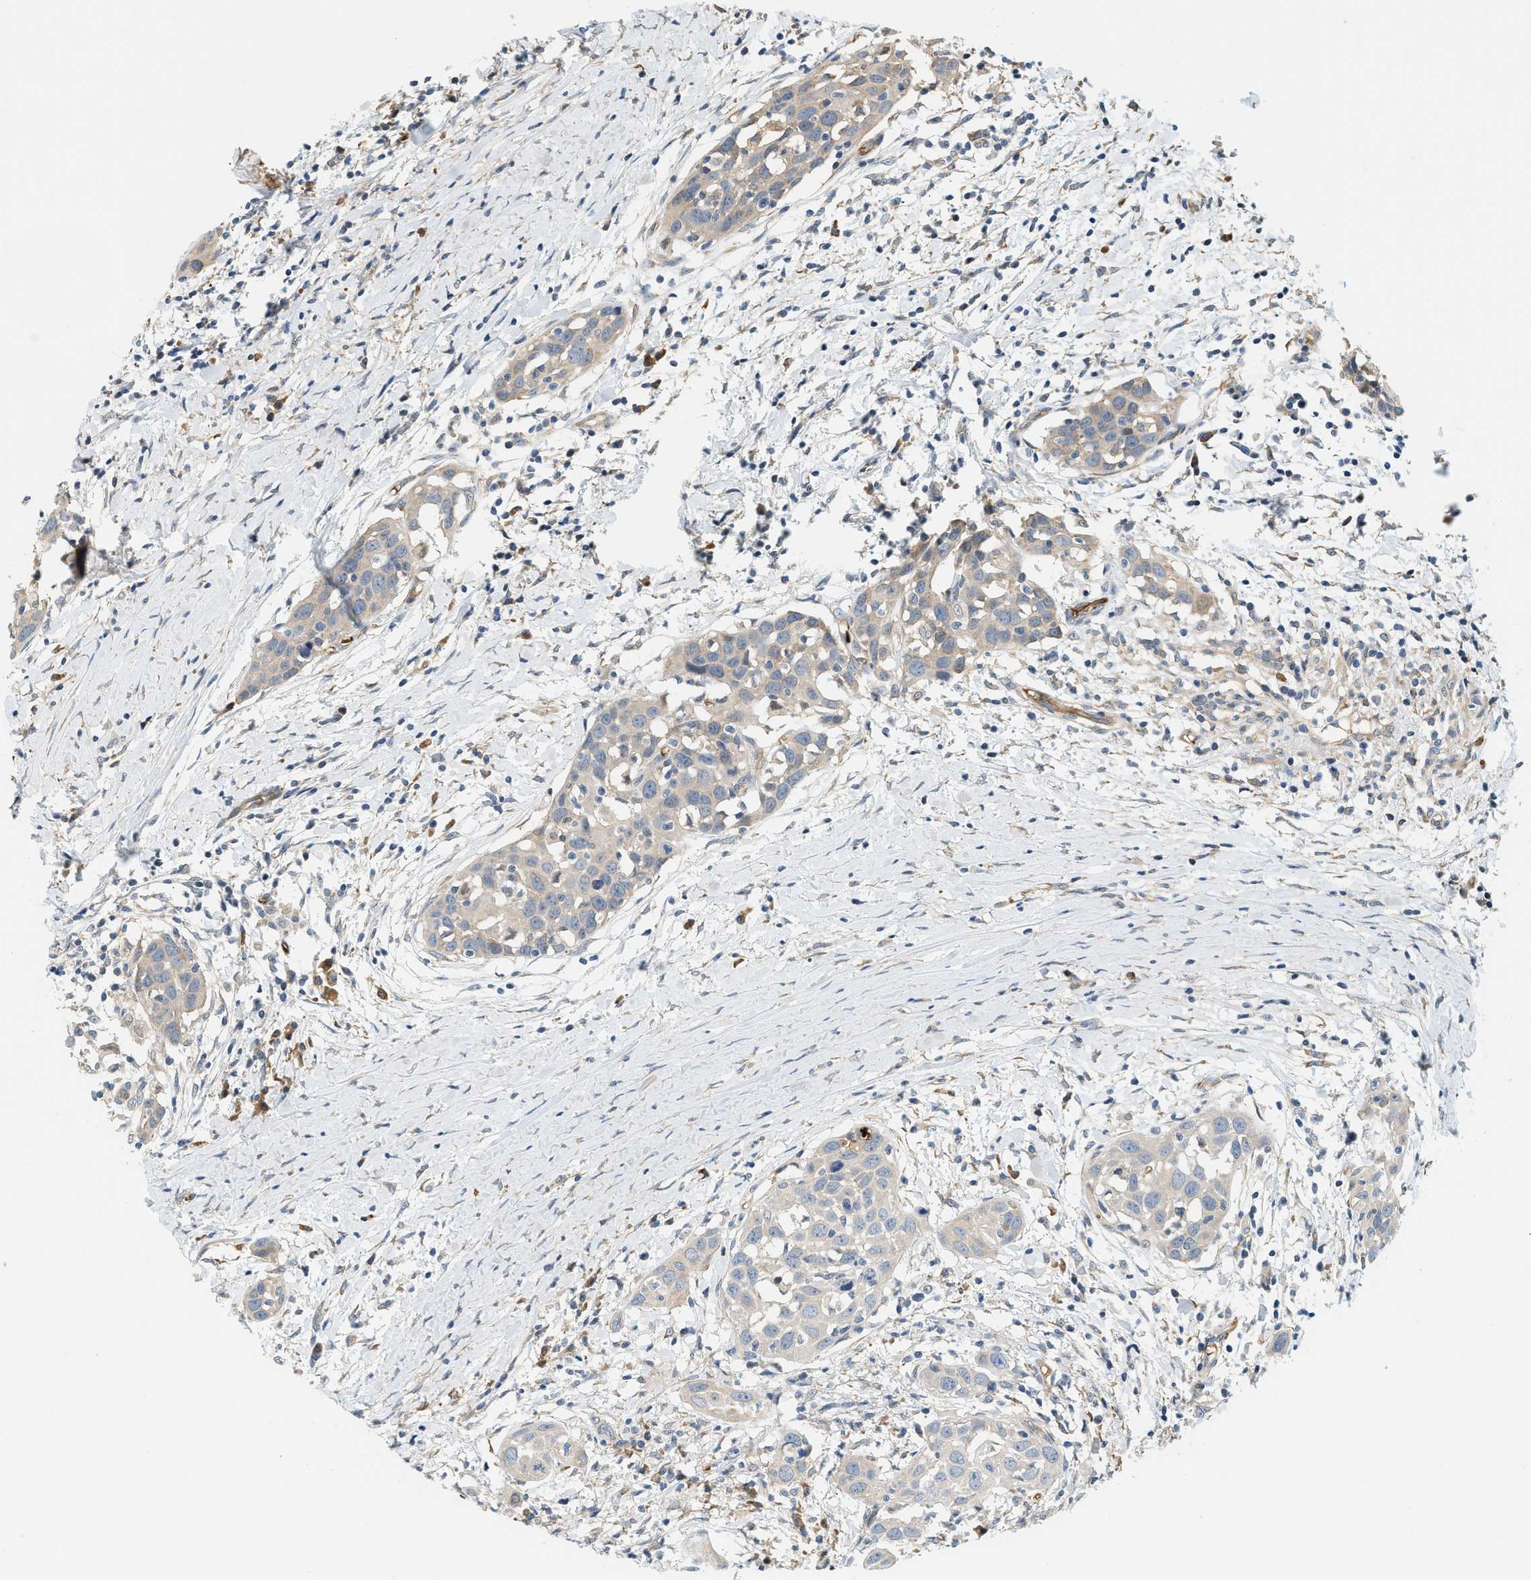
{"staining": {"intensity": "negative", "quantity": "none", "location": "none"}, "tissue": "head and neck cancer", "cell_type": "Tumor cells", "image_type": "cancer", "snomed": [{"axis": "morphology", "description": "Squamous cell carcinoma, NOS"}, {"axis": "topography", "description": "Oral tissue"}, {"axis": "topography", "description": "Head-Neck"}], "caption": "Immunohistochemistry photomicrograph of squamous cell carcinoma (head and neck) stained for a protein (brown), which reveals no staining in tumor cells.", "gene": "CYTH2", "patient": {"sex": "female", "age": 50}}